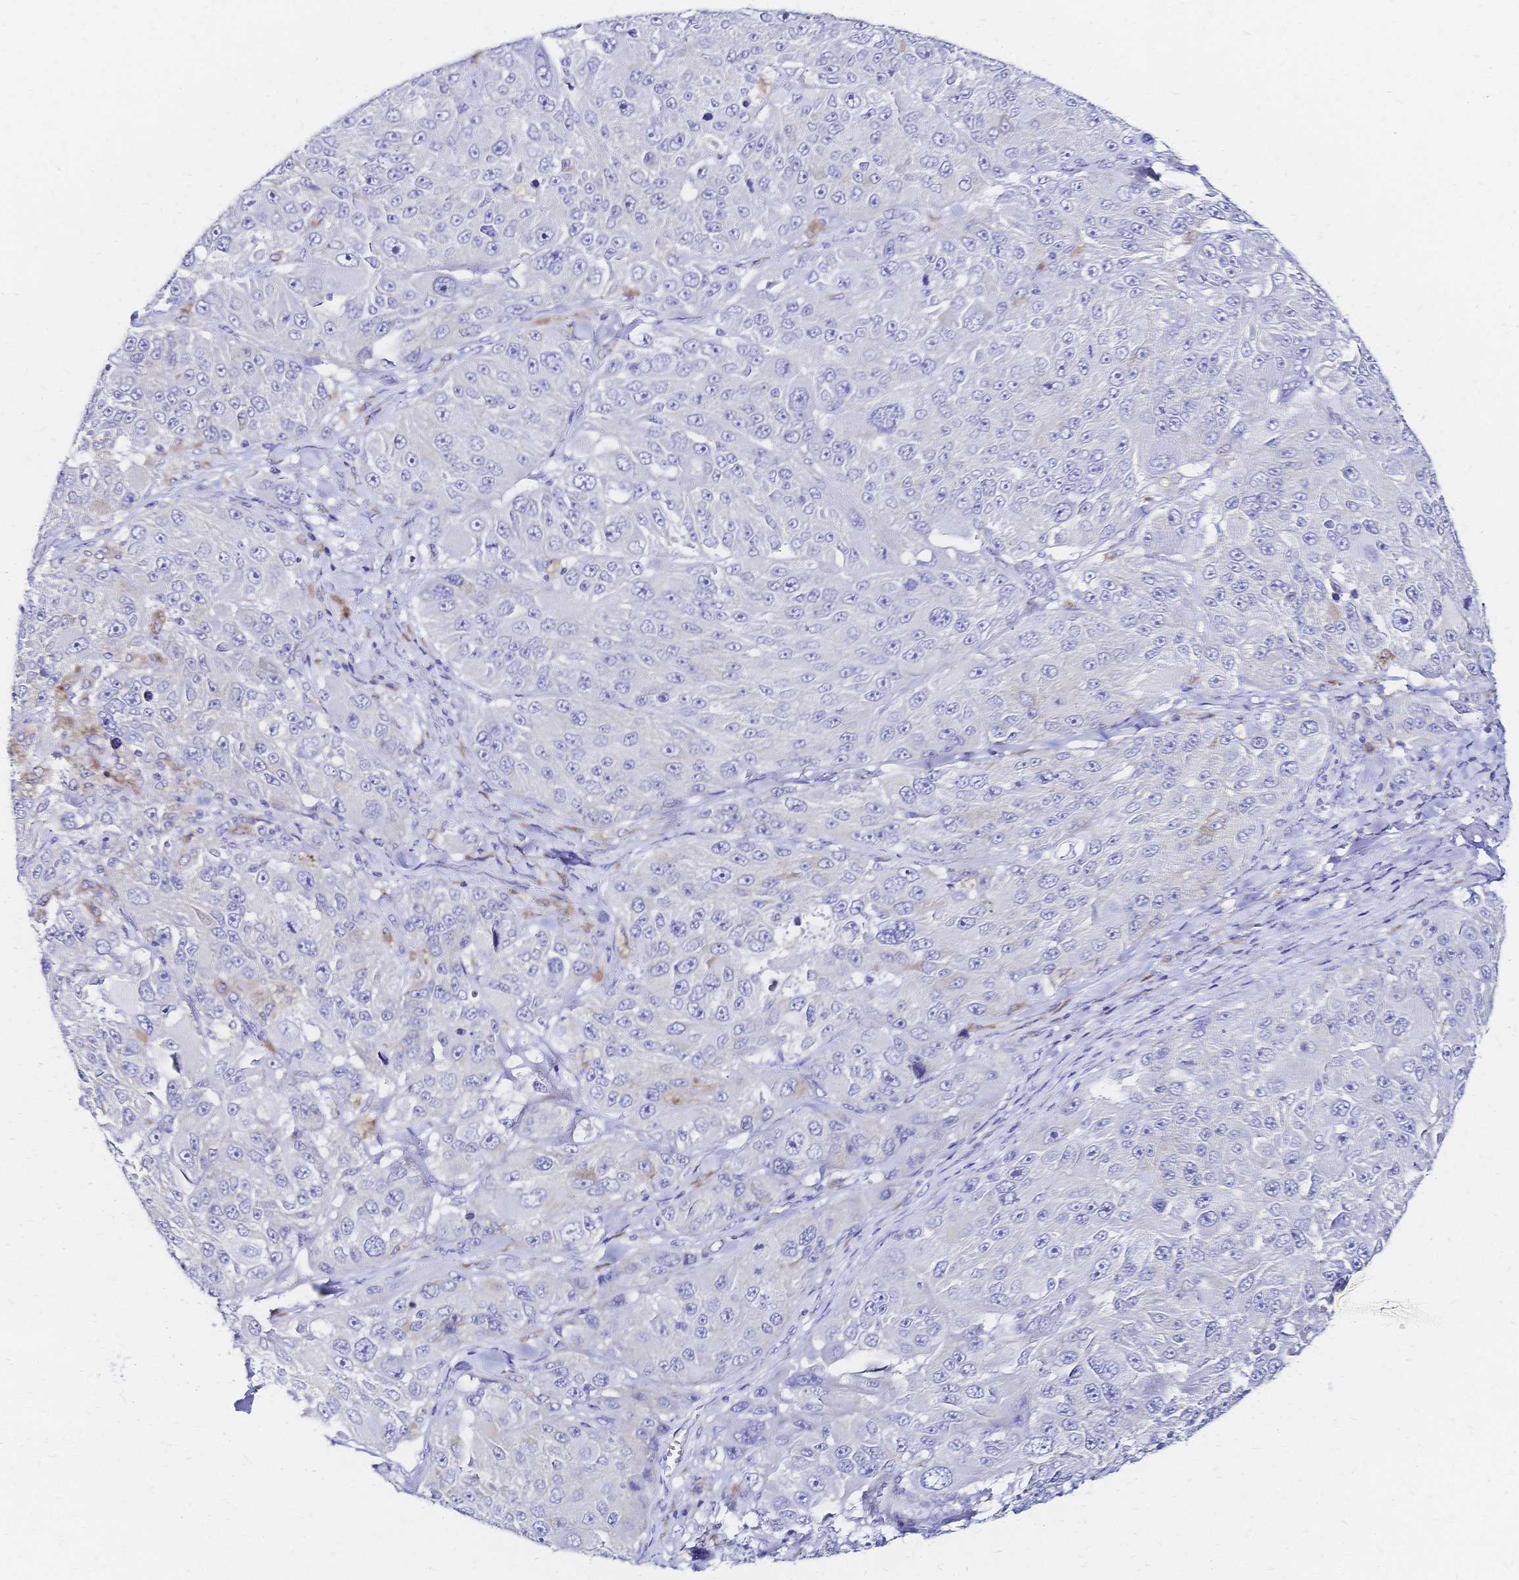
{"staining": {"intensity": "negative", "quantity": "none", "location": "none"}, "tissue": "melanoma", "cell_type": "Tumor cells", "image_type": "cancer", "snomed": [{"axis": "morphology", "description": "Malignant melanoma, Metastatic site"}, {"axis": "topography", "description": "Lymph node"}], "caption": "Immunohistochemical staining of malignant melanoma (metastatic site) shows no significant staining in tumor cells.", "gene": "SLC5A1", "patient": {"sex": "male", "age": 62}}